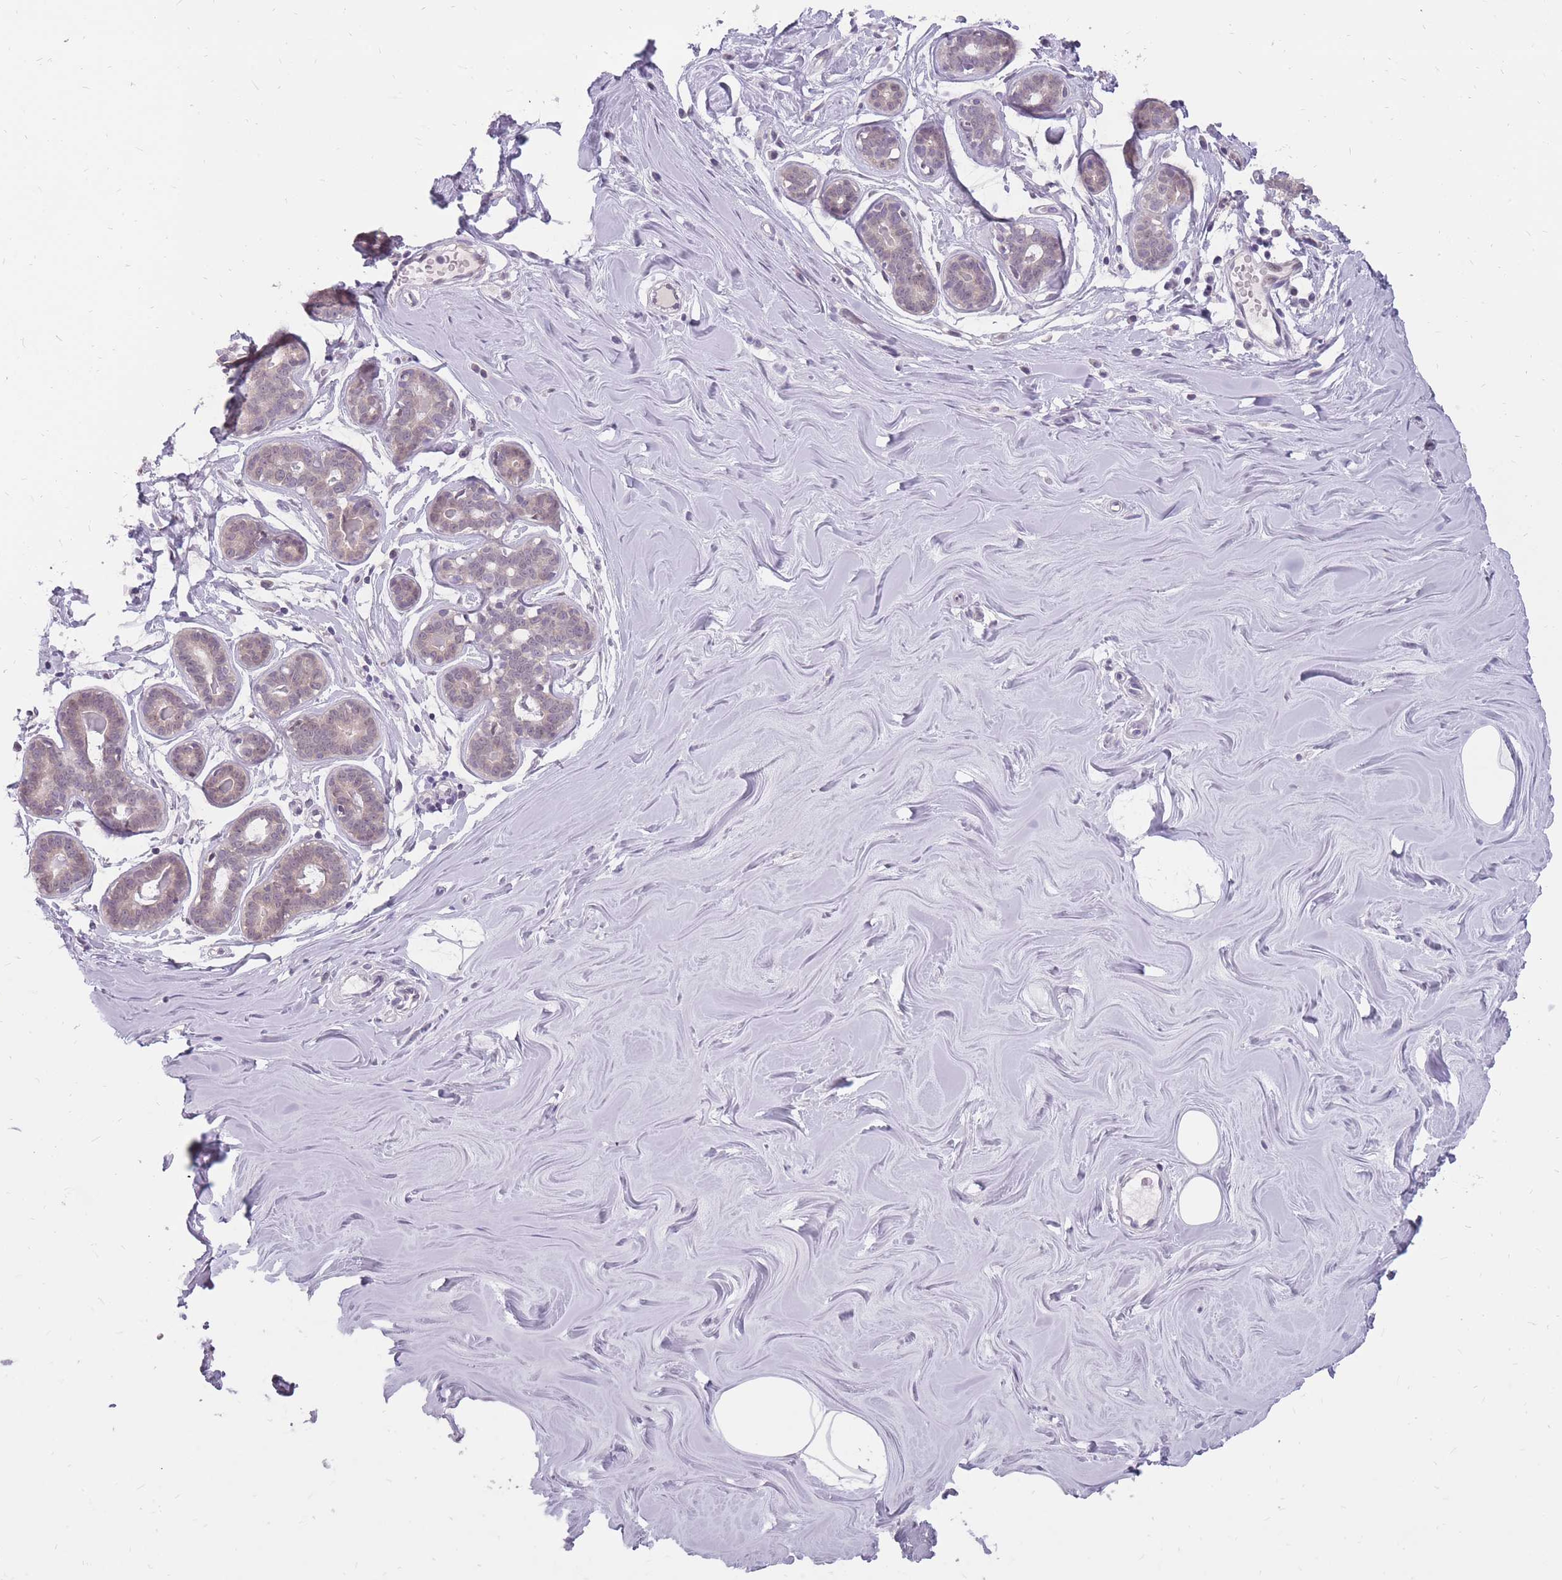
{"staining": {"intensity": "negative", "quantity": "none", "location": "none"}, "tissue": "breast", "cell_type": "Adipocytes", "image_type": "normal", "snomed": [{"axis": "morphology", "description": "Normal tissue, NOS"}, {"axis": "topography", "description": "Breast"}], "caption": "Breast was stained to show a protein in brown. There is no significant positivity in adipocytes. (Brightfield microscopy of DAB (3,3'-diaminobenzidine) immunohistochemistry at high magnification).", "gene": "POM121C", "patient": {"sex": "female", "age": 25}}